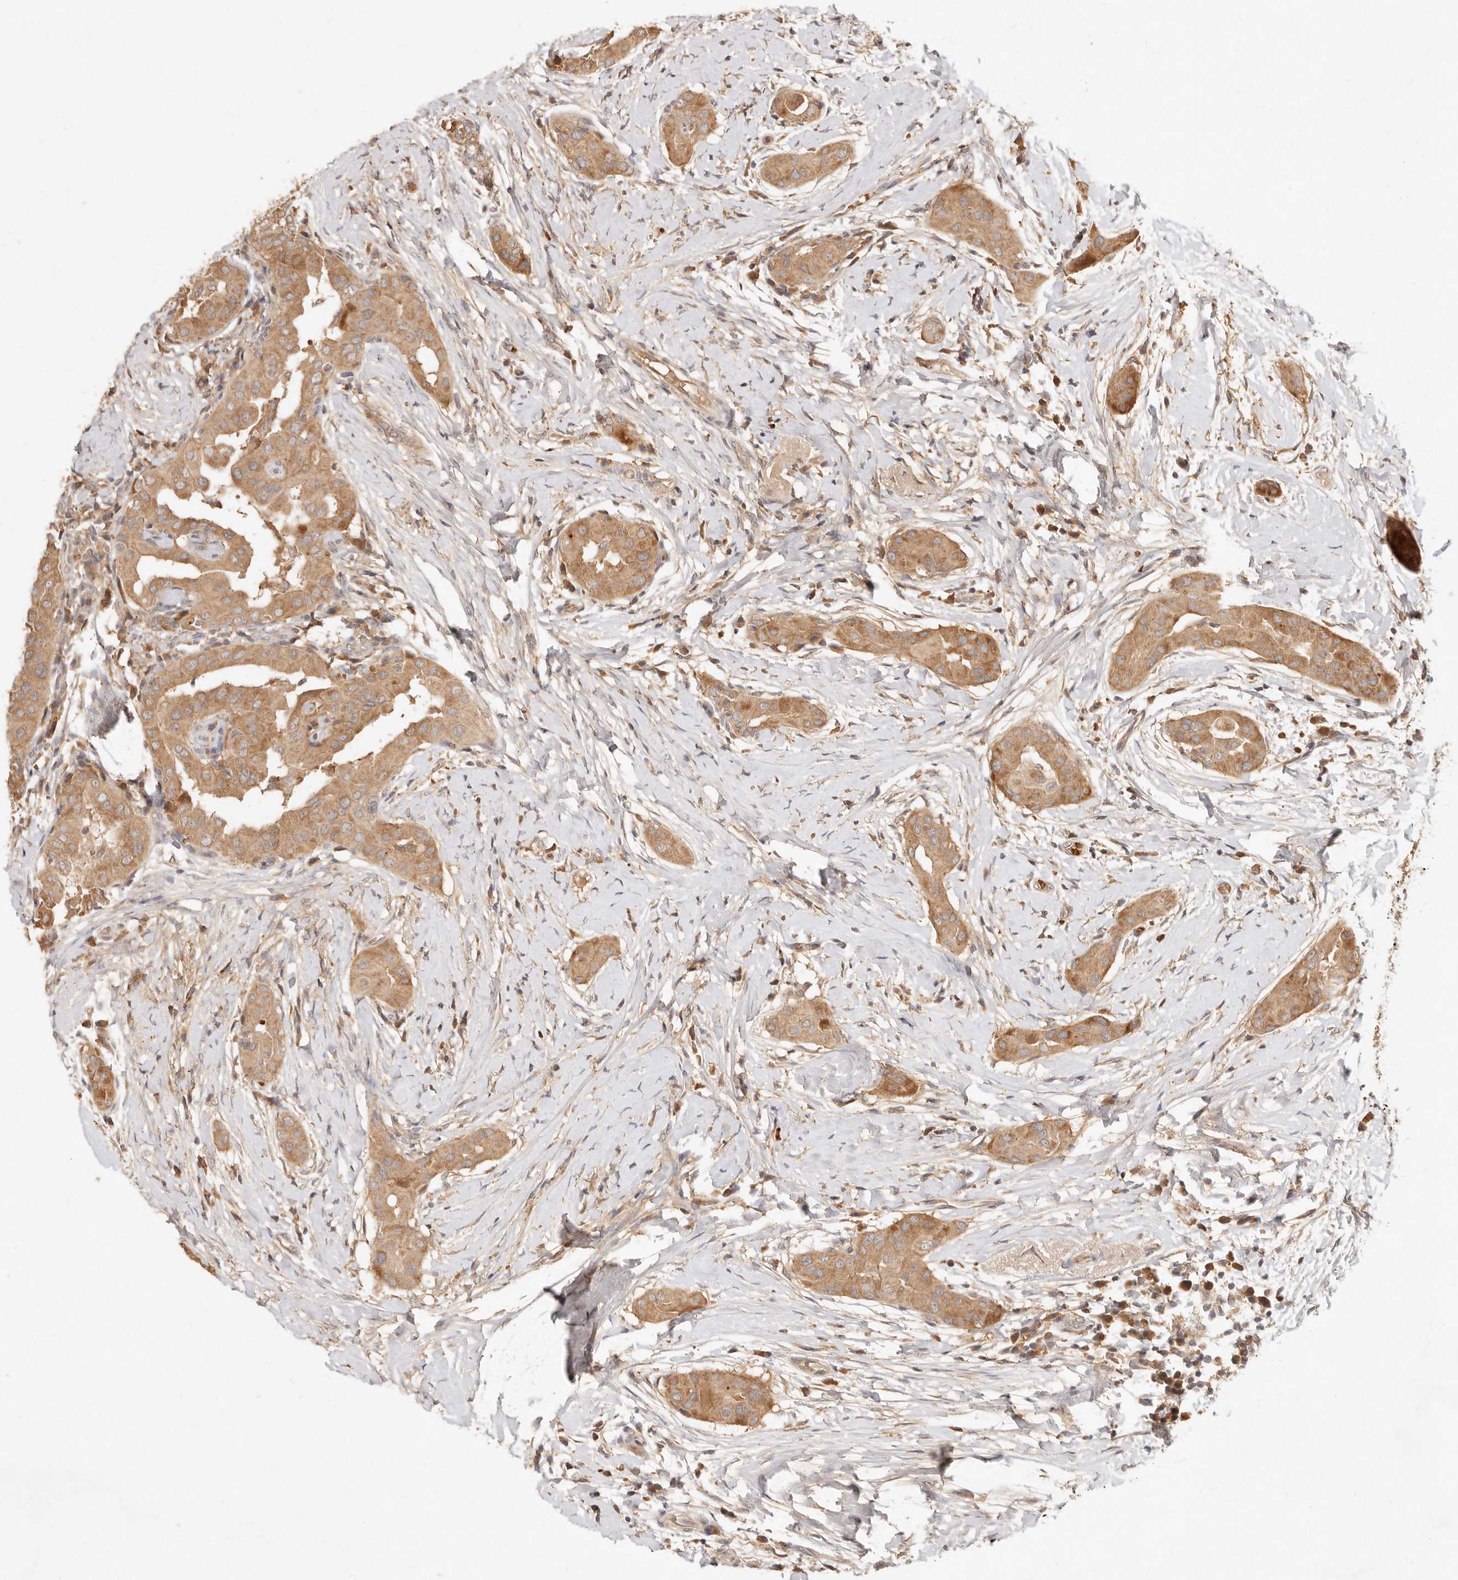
{"staining": {"intensity": "moderate", "quantity": ">75%", "location": "cytoplasmic/membranous"}, "tissue": "thyroid cancer", "cell_type": "Tumor cells", "image_type": "cancer", "snomed": [{"axis": "morphology", "description": "Papillary adenocarcinoma, NOS"}, {"axis": "topography", "description": "Thyroid gland"}], "caption": "A photomicrograph of human thyroid papillary adenocarcinoma stained for a protein displays moderate cytoplasmic/membranous brown staining in tumor cells.", "gene": "FREM2", "patient": {"sex": "male", "age": 33}}